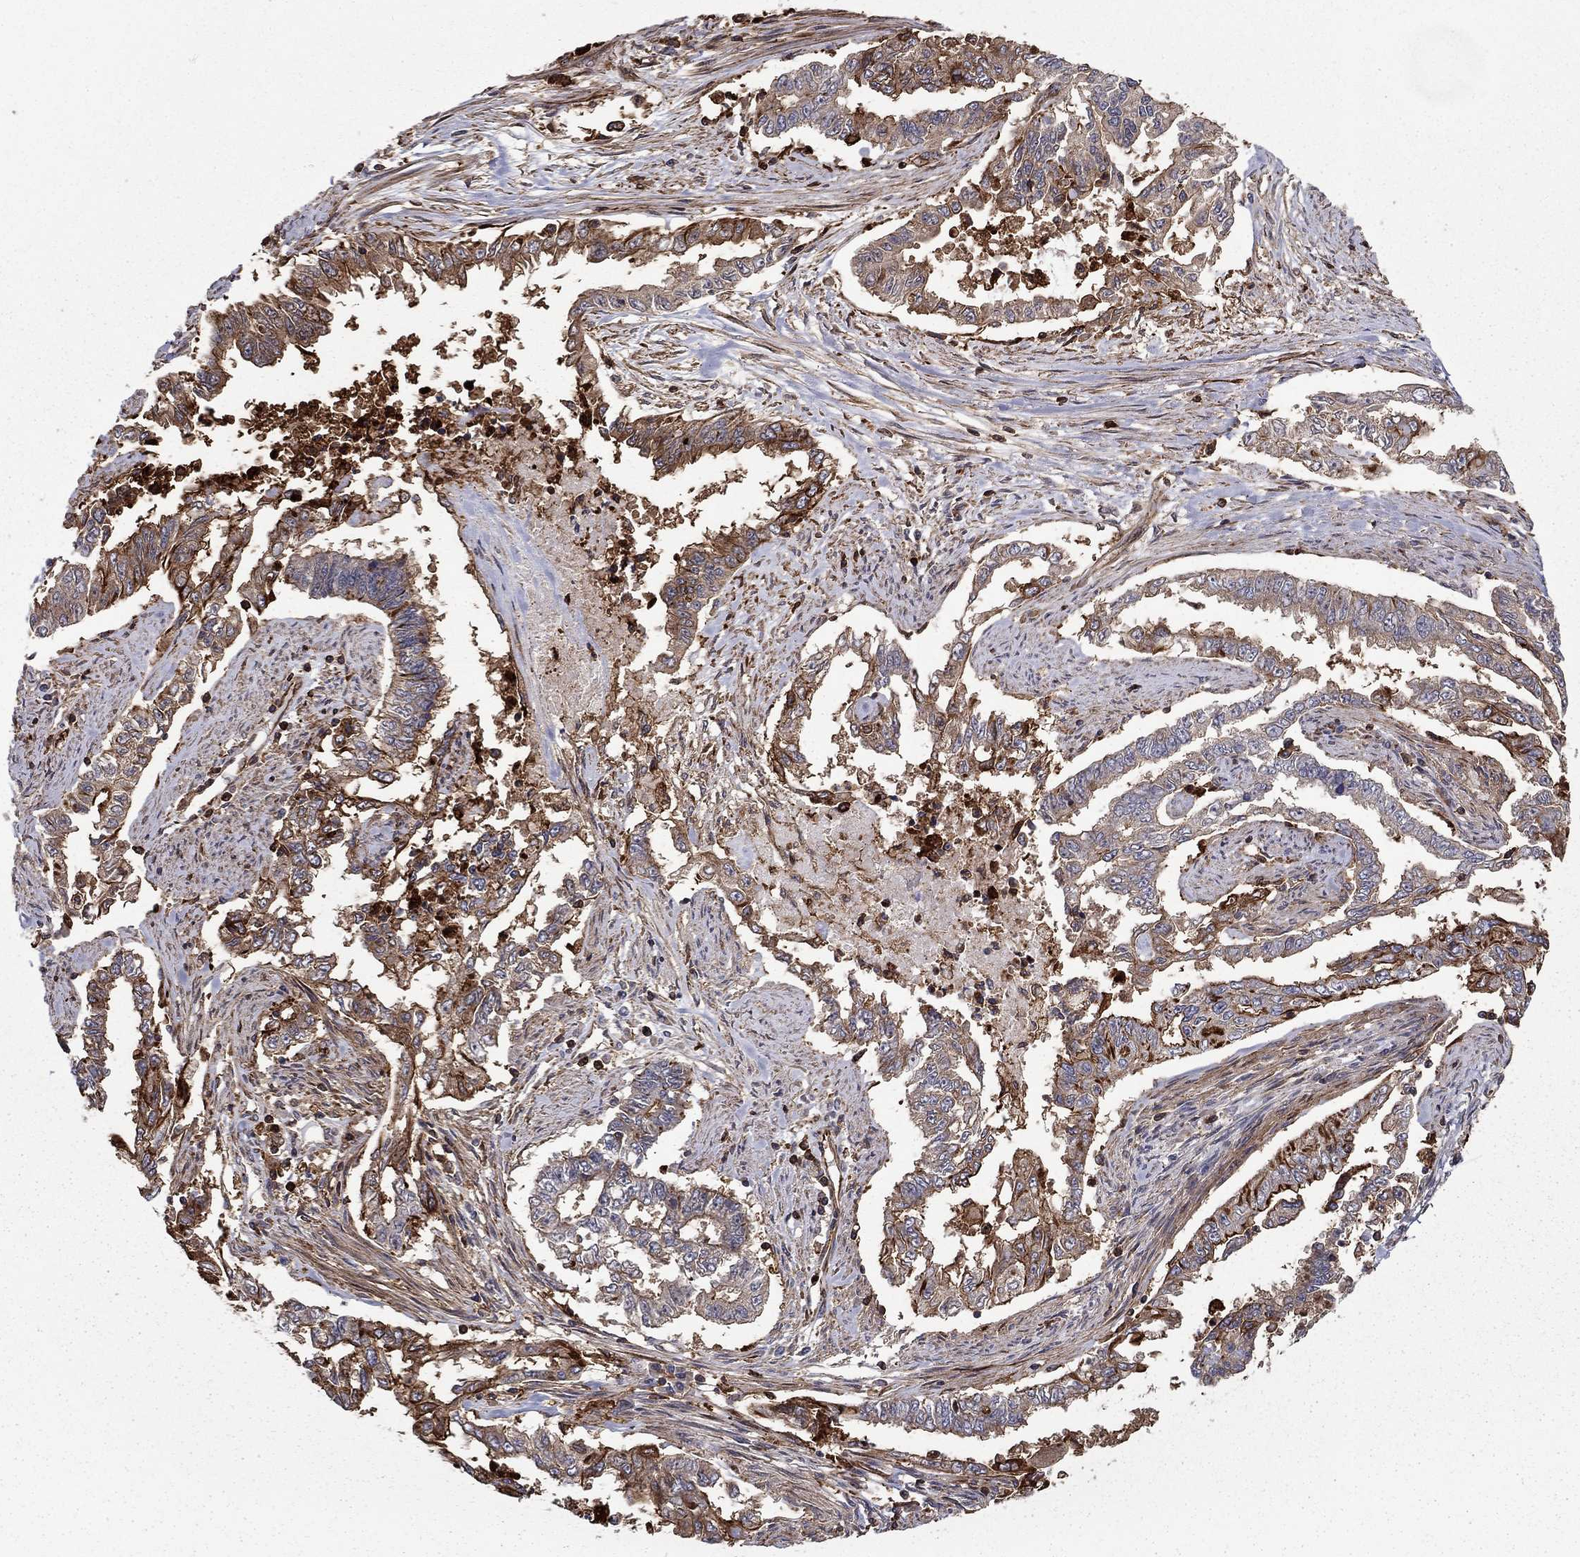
{"staining": {"intensity": "moderate", "quantity": "<25%", "location": "cytoplasmic/membranous"}, "tissue": "endometrial cancer", "cell_type": "Tumor cells", "image_type": "cancer", "snomed": [{"axis": "morphology", "description": "Adenocarcinoma, NOS"}, {"axis": "topography", "description": "Uterus"}], "caption": "Tumor cells show moderate cytoplasmic/membranous positivity in approximately <25% of cells in endometrial cancer. (DAB (3,3'-diaminobenzidine) = brown stain, brightfield microscopy at high magnification).", "gene": "ADM", "patient": {"sex": "female", "age": 59}}